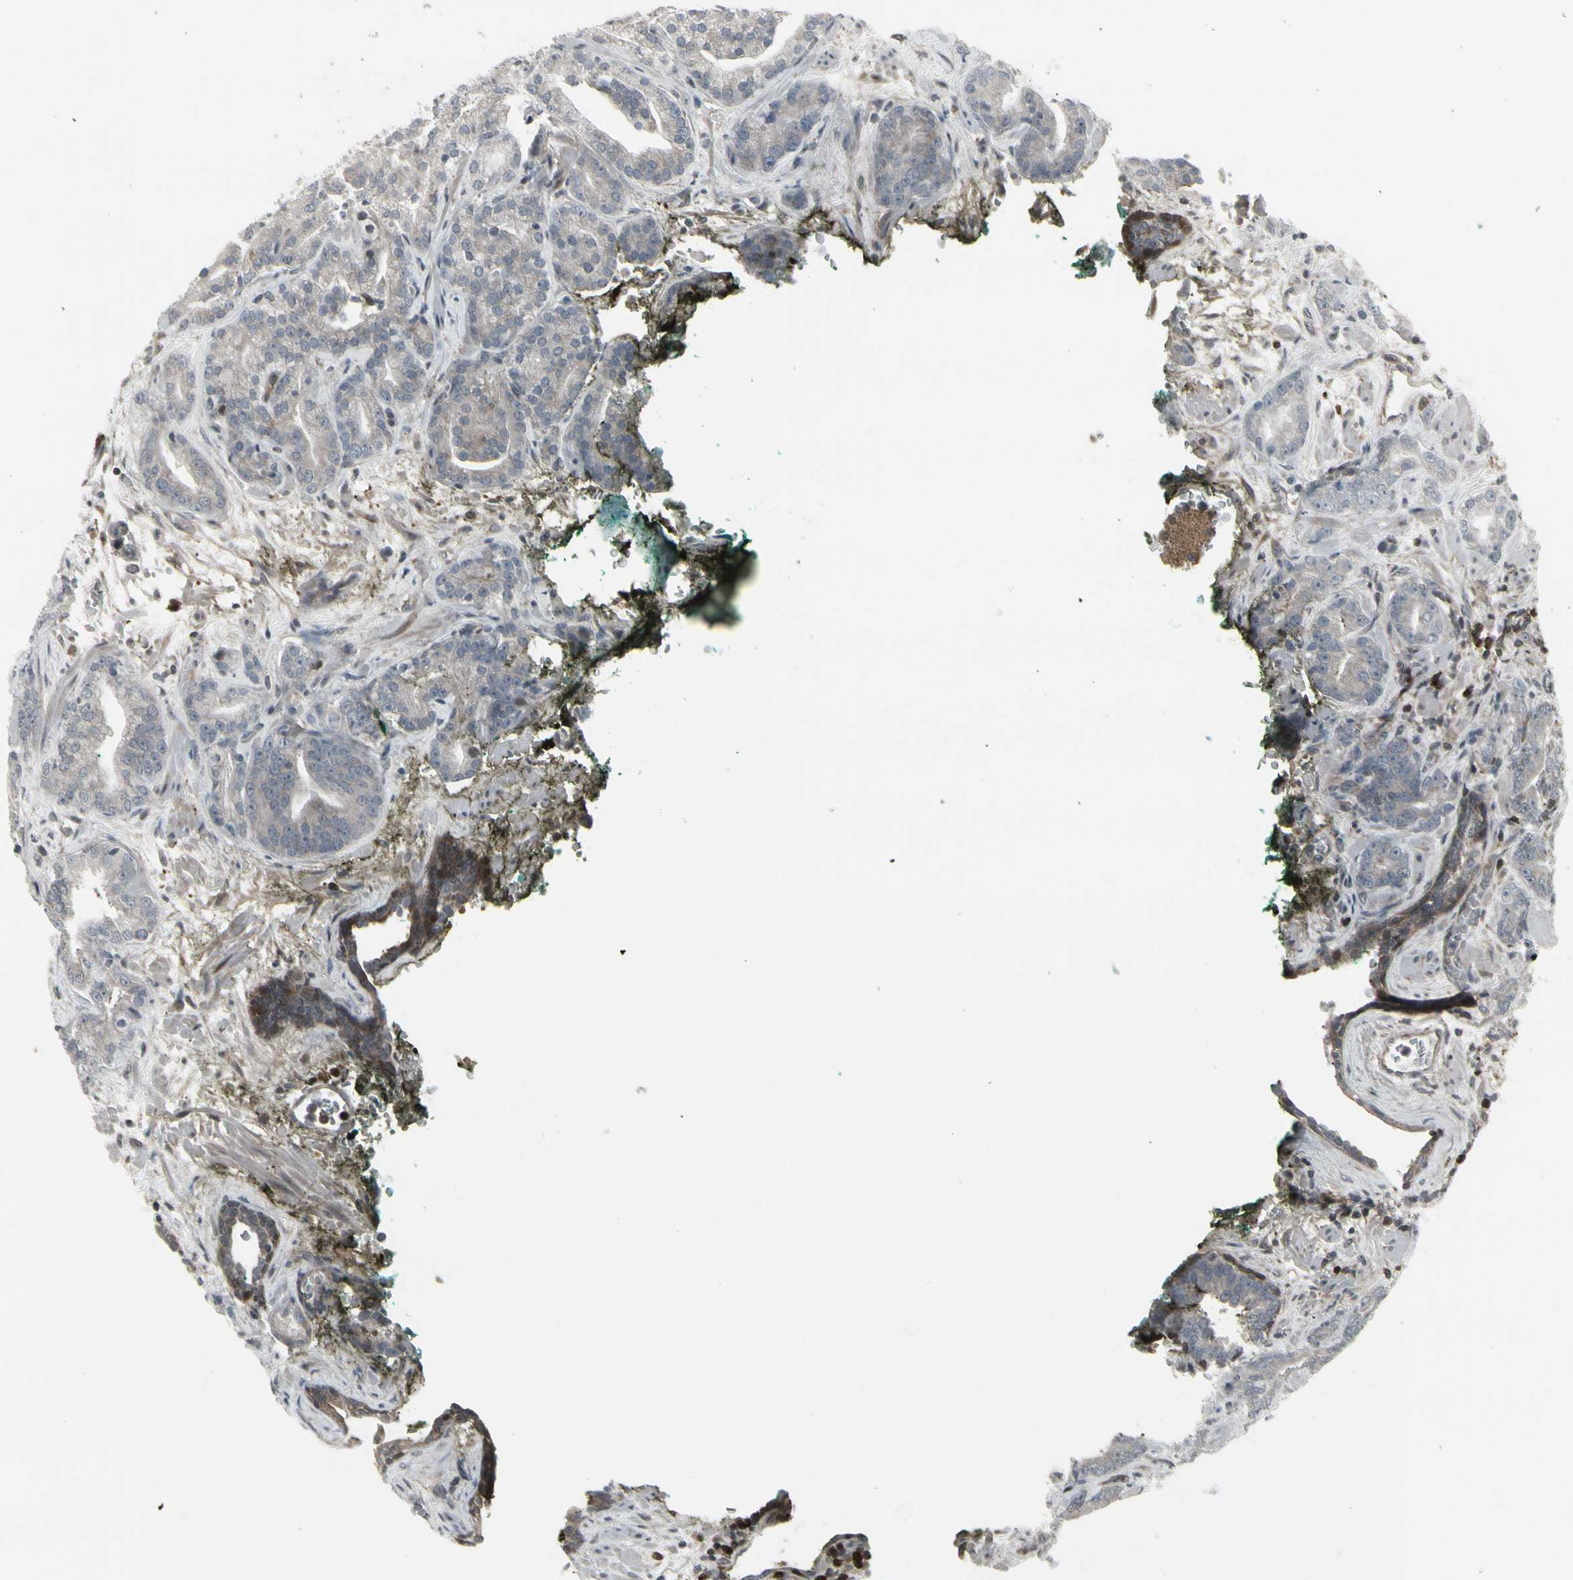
{"staining": {"intensity": "weak", "quantity": ">75%", "location": "cytoplasmic/membranous"}, "tissue": "prostate cancer", "cell_type": "Tumor cells", "image_type": "cancer", "snomed": [{"axis": "morphology", "description": "Adenocarcinoma, Low grade"}, {"axis": "topography", "description": "Prostate"}], "caption": "Prostate low-grade adenocarcinoma stained for a protein displays weak cytoplasmic/membranous positivity in tumor cells.", "gene": "IGFBP6", "patient": {"sex": "male", "age": 63}}